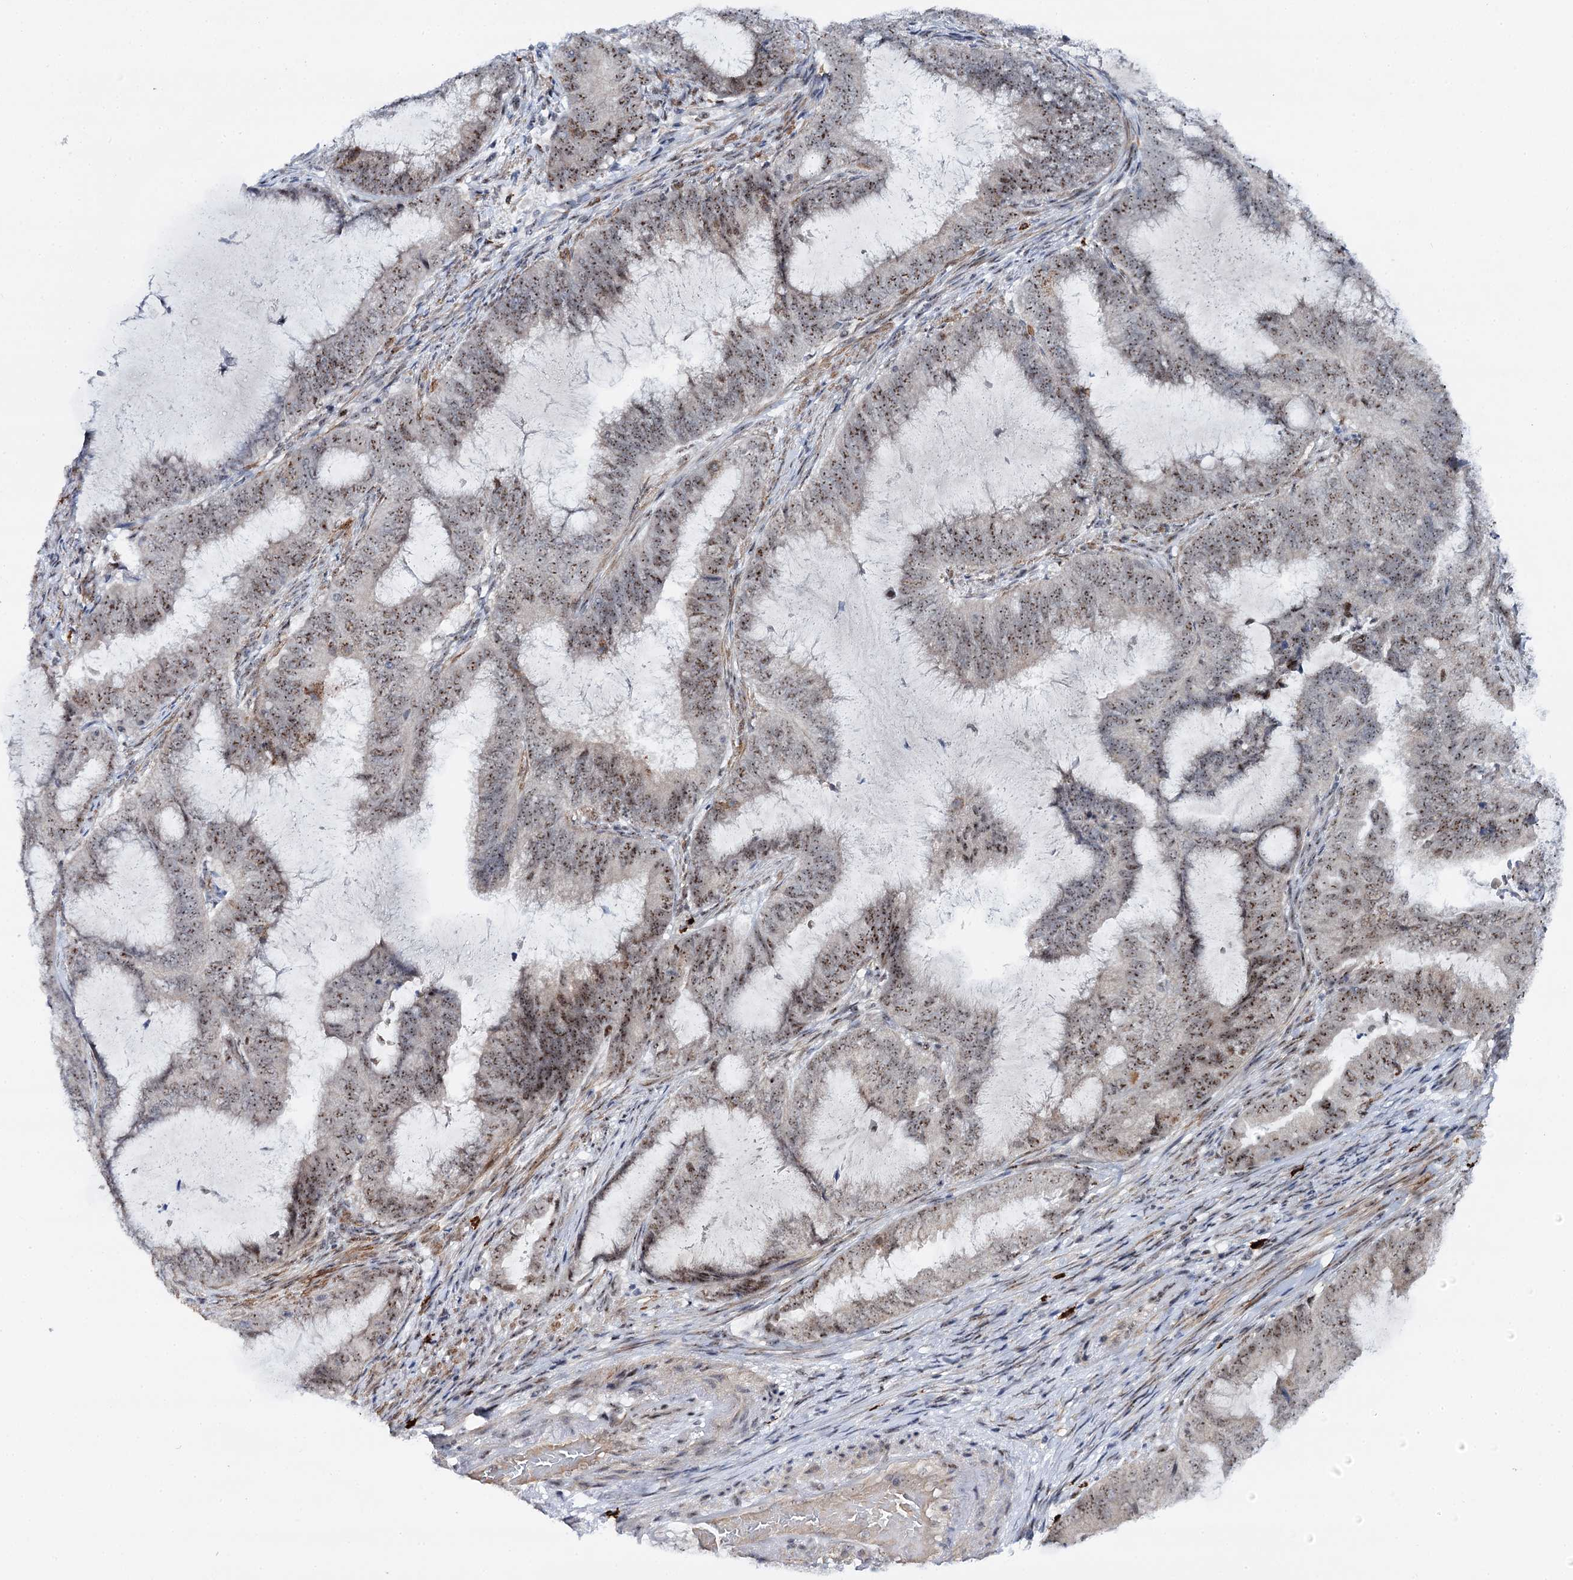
{"staining": {"intensity": "moderate", "quantity": ">75%", "location": "nuclear"}, "tissue": "endometrial cancer", "cell_type": "Tumor cells", "image_type": "cancer", "snomed": [{"axis": "morphology", "description": "Adenocarcinoma, NOS"}, {"axis": "topography", "description": "Endometrium"}], "caption": "Endometrial cancer (adenocarcinoma) stained with a protein marker displays moderate staining in tumor cells.", "gene": "BUD13", "patient": {"sex": "female", "age": 51}}